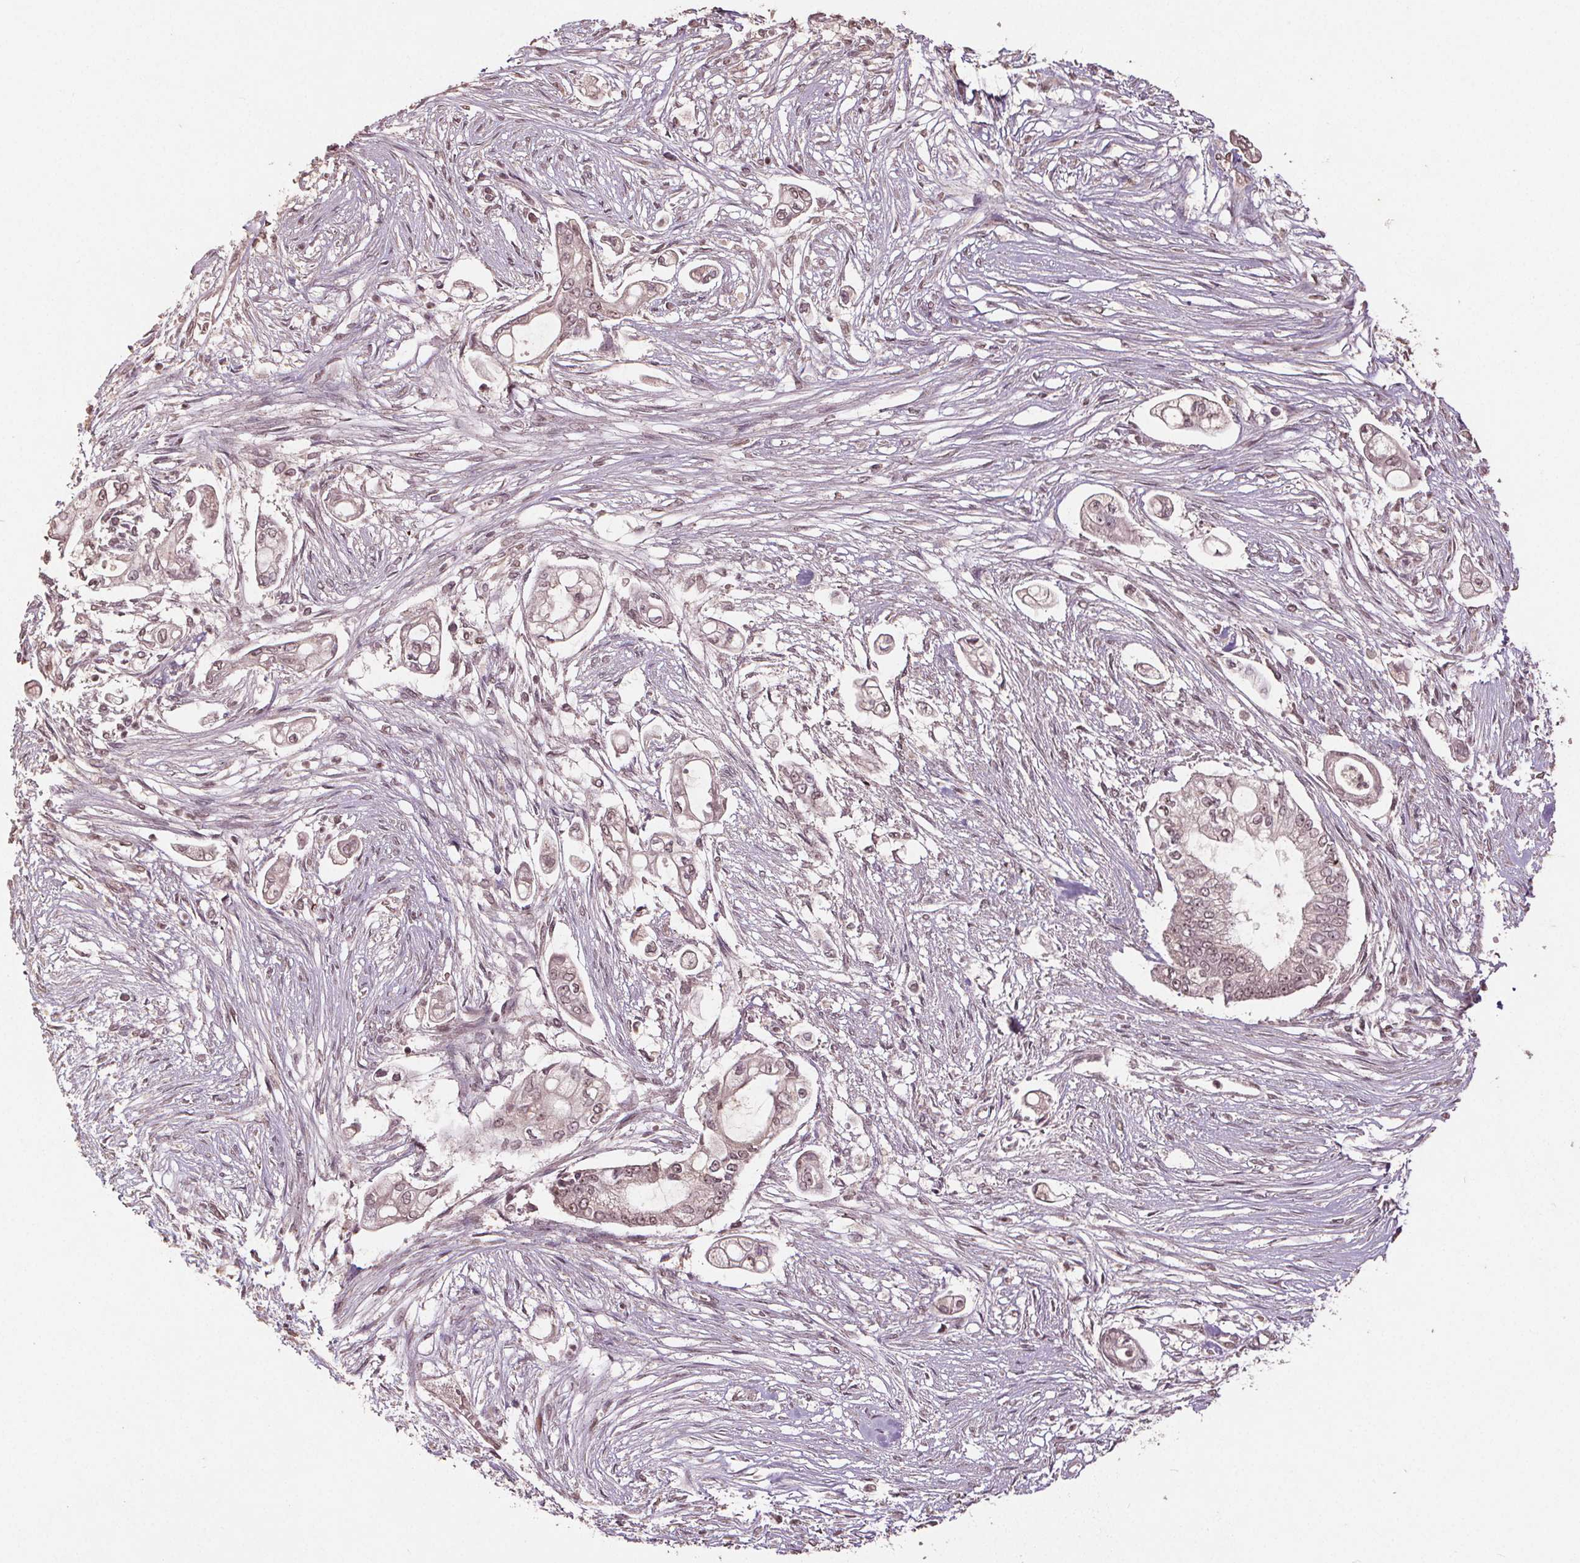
{"staining": {"intensity": "weak", "quantity": ">75%", "location": "nuclear"}, "tissue": "pancreatic cancer", "cell_type": "Tumor cells", "image_type": "cancer", "snomed": [{"axis": "morphology", "description": "Adenocarcinoma, NOS"}, {"axis": "topography", "description": "Pancreas"}], "caption": "High-magnification brightfield microscopy of pancreatic adenocarcinoma stained with DAB (3,3'-diaminobenzidine) (brown) and counterstained with hematoxylin (blue). tumor cells exhibit weak nuclear positivity is seen in approximately>75% of cells. (DAB (3,3'-diaminobenzidine) IHC with brightfield microscopy, high magnification).", "gene": "DNMT3B", "patient": {"sex": "female", "age": 69}}